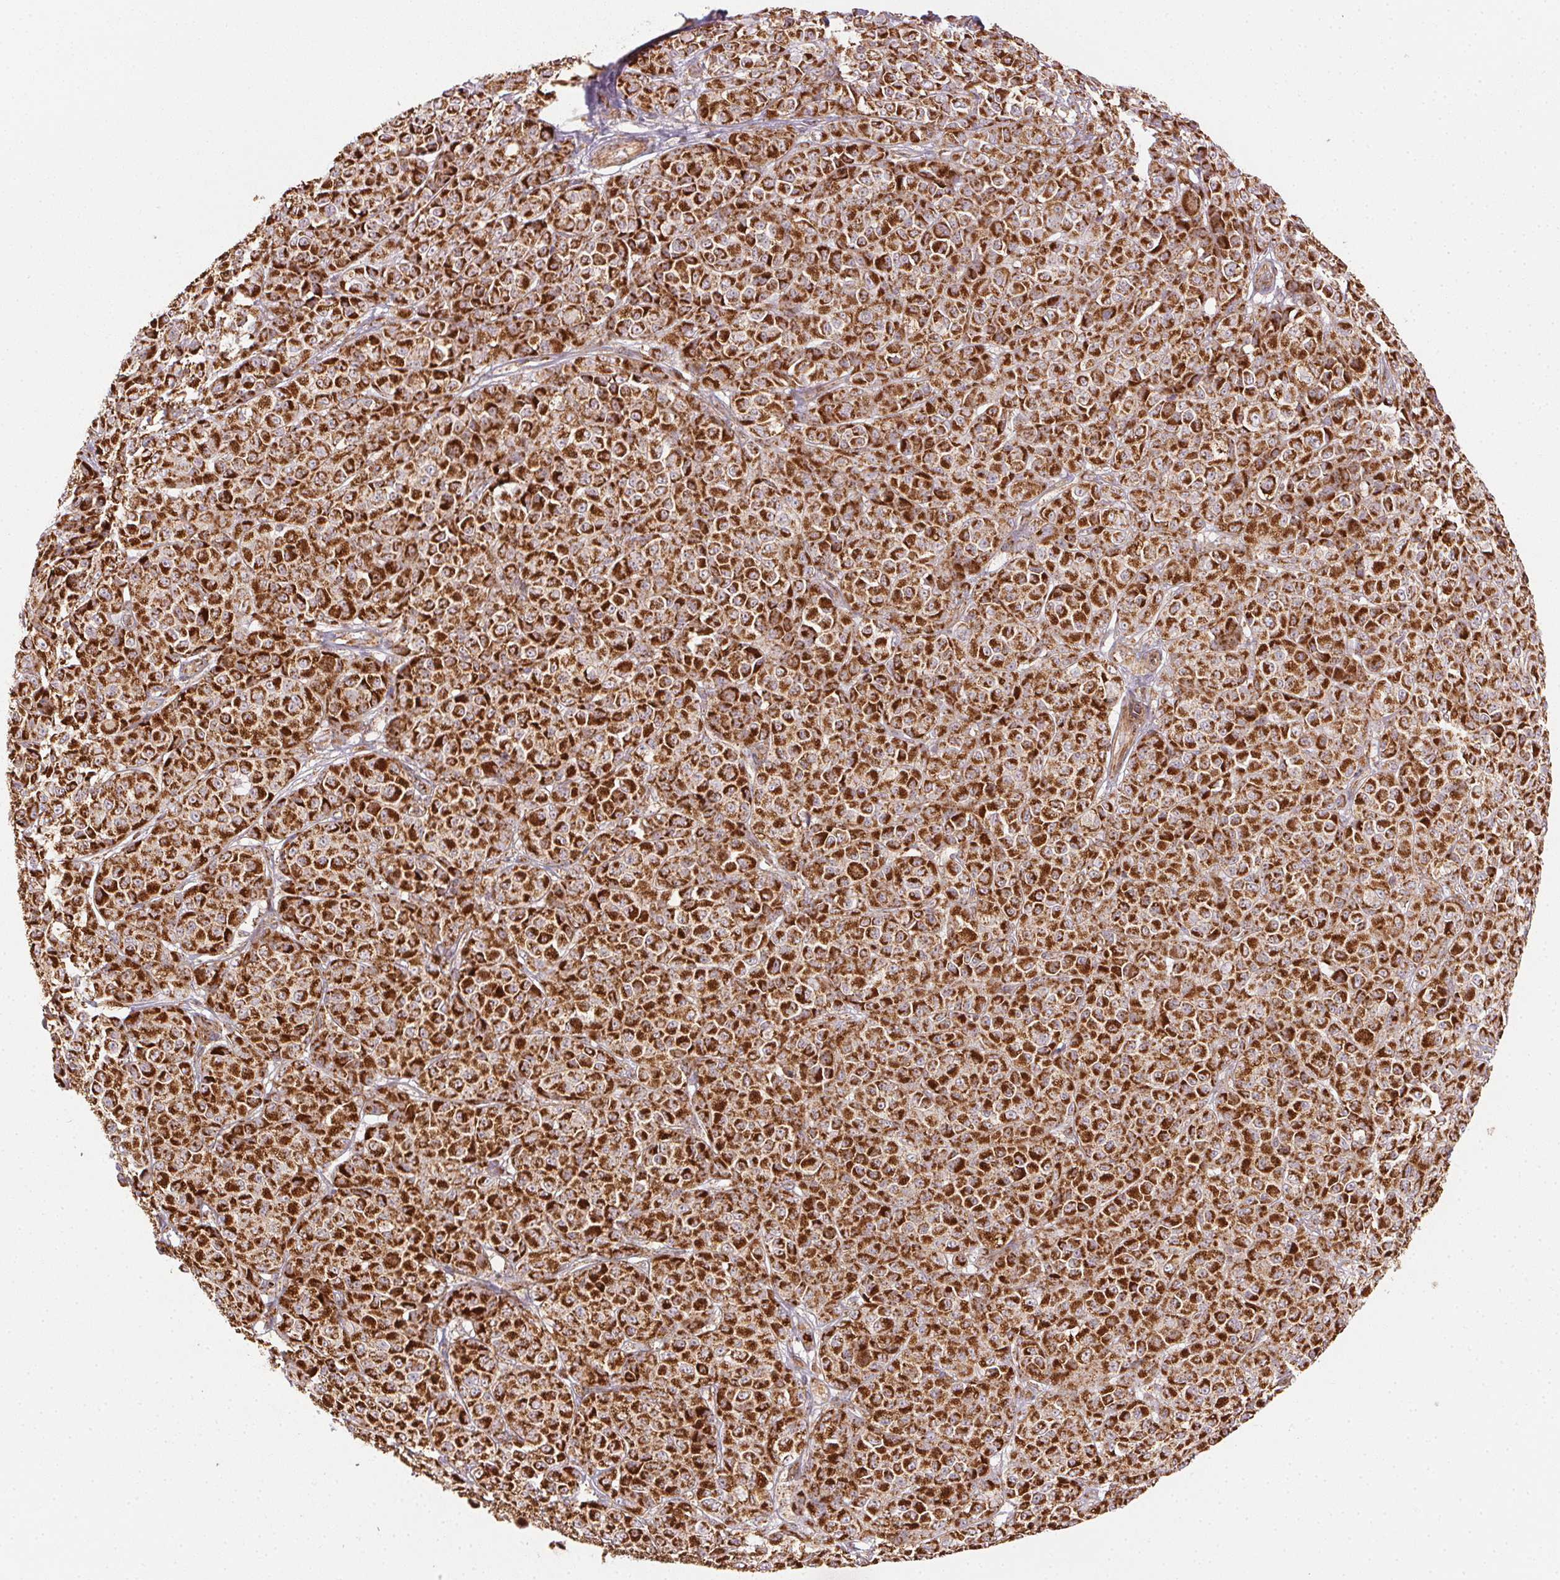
{"staining": {"intensity": "strong", "quantity": ">75%", "location": "cytoplasmic/membranous"}, "tissue": "melanoma", "cell_type": "Tumor cells", "image_type": "cancer", "snomed": [{"axis": "morphology", "description": "Malignant melanoma, NOS"}, {"axis": "topography", "description": "Skin"}], "caption": "Melanoma was stained to show a protein in brown. There is high levels of strong cytoplasmic/membranous staining in about >75% of tumor cells. (DAB (3,3'-diaminobenzidine) = brown stain, brightfield microscopy at high magnification).", "gene": "CLPB", "patient": {"sex": "male", "age": 89}}